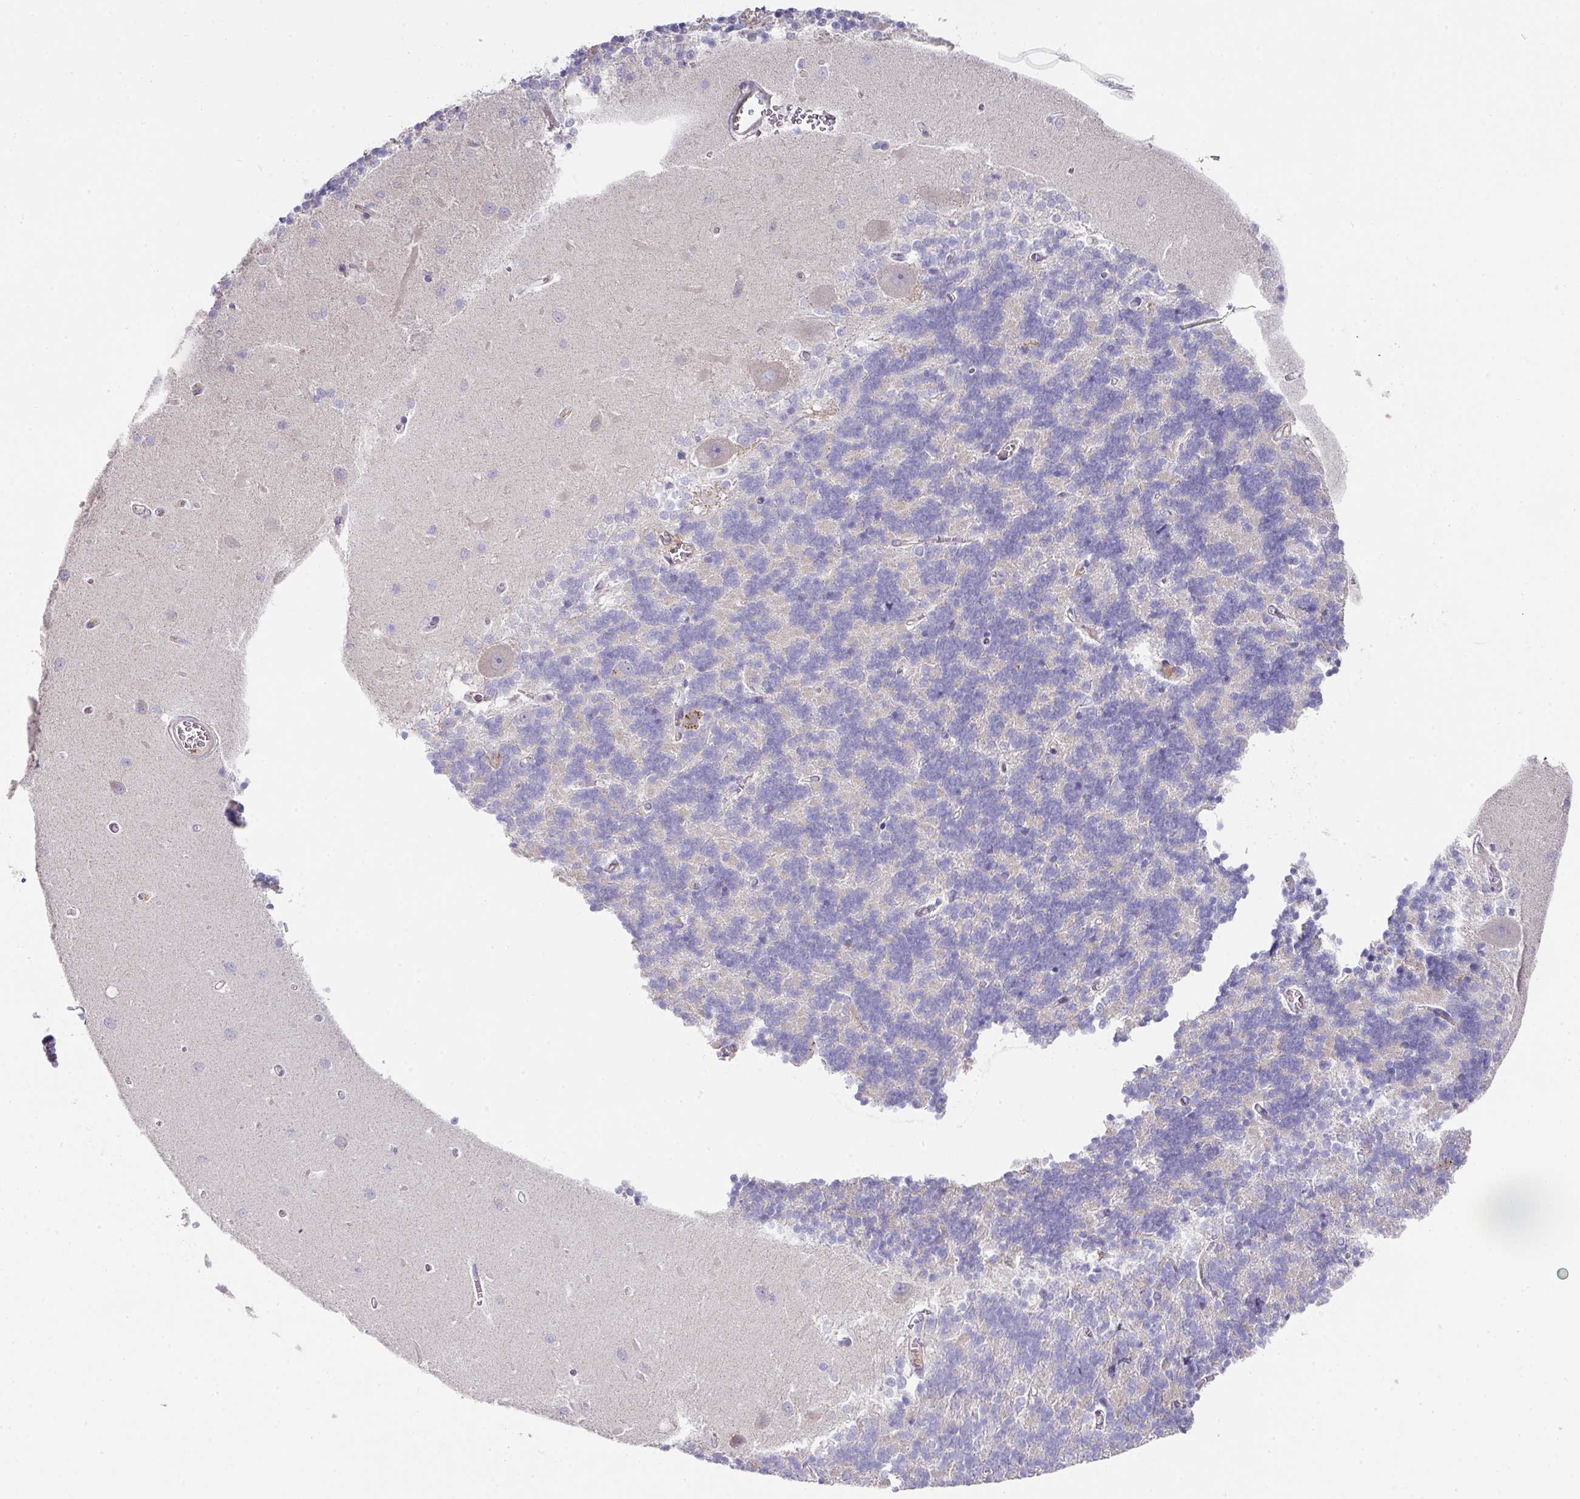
{"staining": {"intensity": "negative", "quantity": "none", "location": "none"}, "tissue": "cerebellum", "cell_type": "Cells in granular layer", "image_type": "normal", "snomed": [{"axis": "morphology", "description": "Normal tissue, NOS"}, {"axis": "topography", "description": "Cerebellum"}], "caption": "IHC micrograph of unremarkable human cerebellum stained for a protein (brown), which reveals no expression in cells in granular layer. (Stains: DAB (3,3'-diaminobenzidine) IHC with hematoxylin counter stain, Microscopy: brightfield microscopy at high magnification).", "gene": "TARM1", "patient": {"sex": "male", "age": 37}}